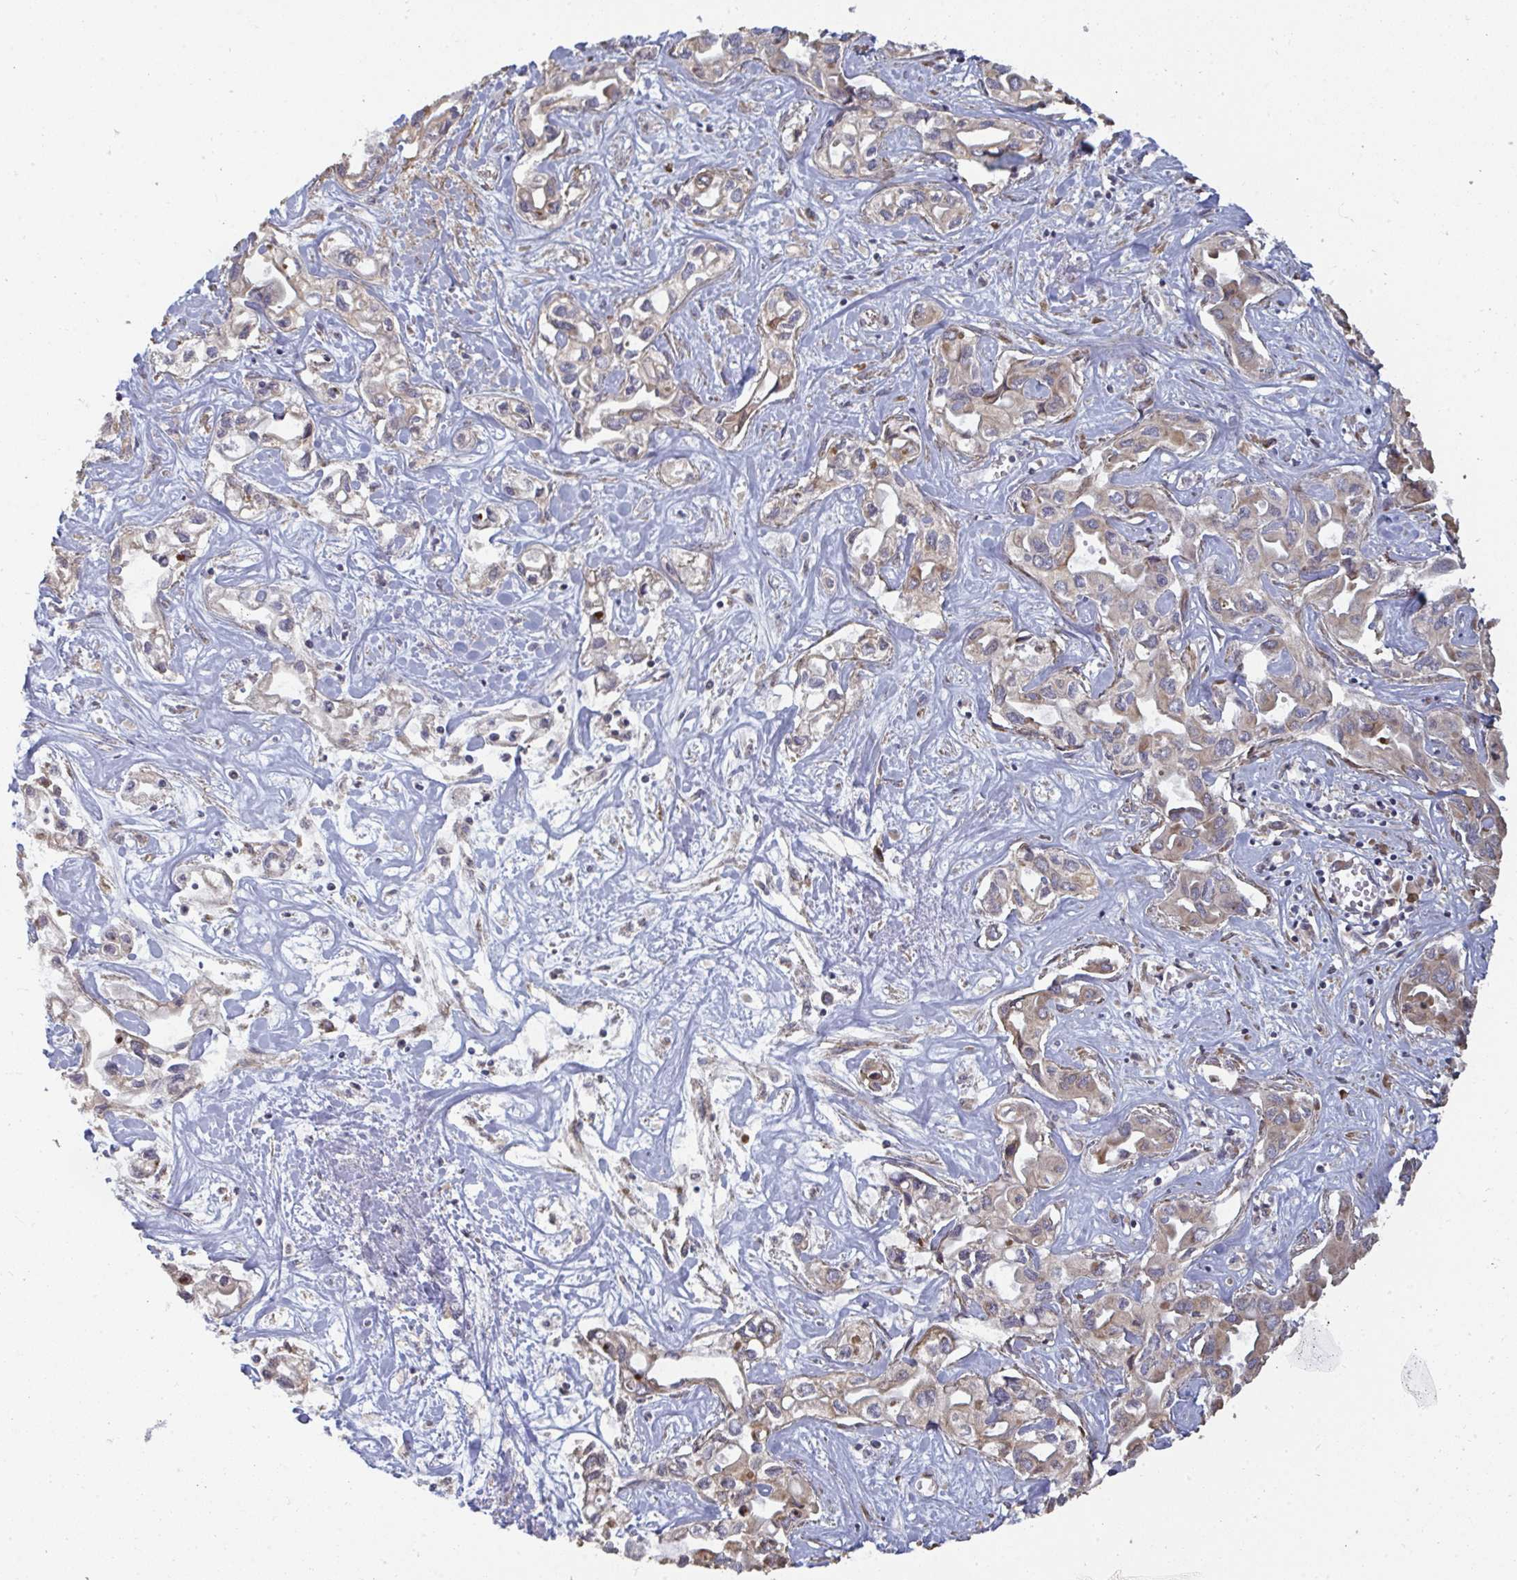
{"staining": {"intensity": "weak", "quantity": ">75%", "location": "cytoplasmic/membranous"}, "tissue": "liver cancer", "cell_type": "Tumor cells", "image_type": "cancer", "snomed": [{"axis": "morphology", "description": "Cholangiocarcinoma"}, {"axis": "topography", "description": "Liver"}], "caption": "Human liver cholangiocarcinoma stained with a brown dye exhibits weak cytoplasmic/membranous positive expression in about >75% of tumor cells.", "gene": "ZFYVE28", "patient": {"sex": "female", "age": 64}}